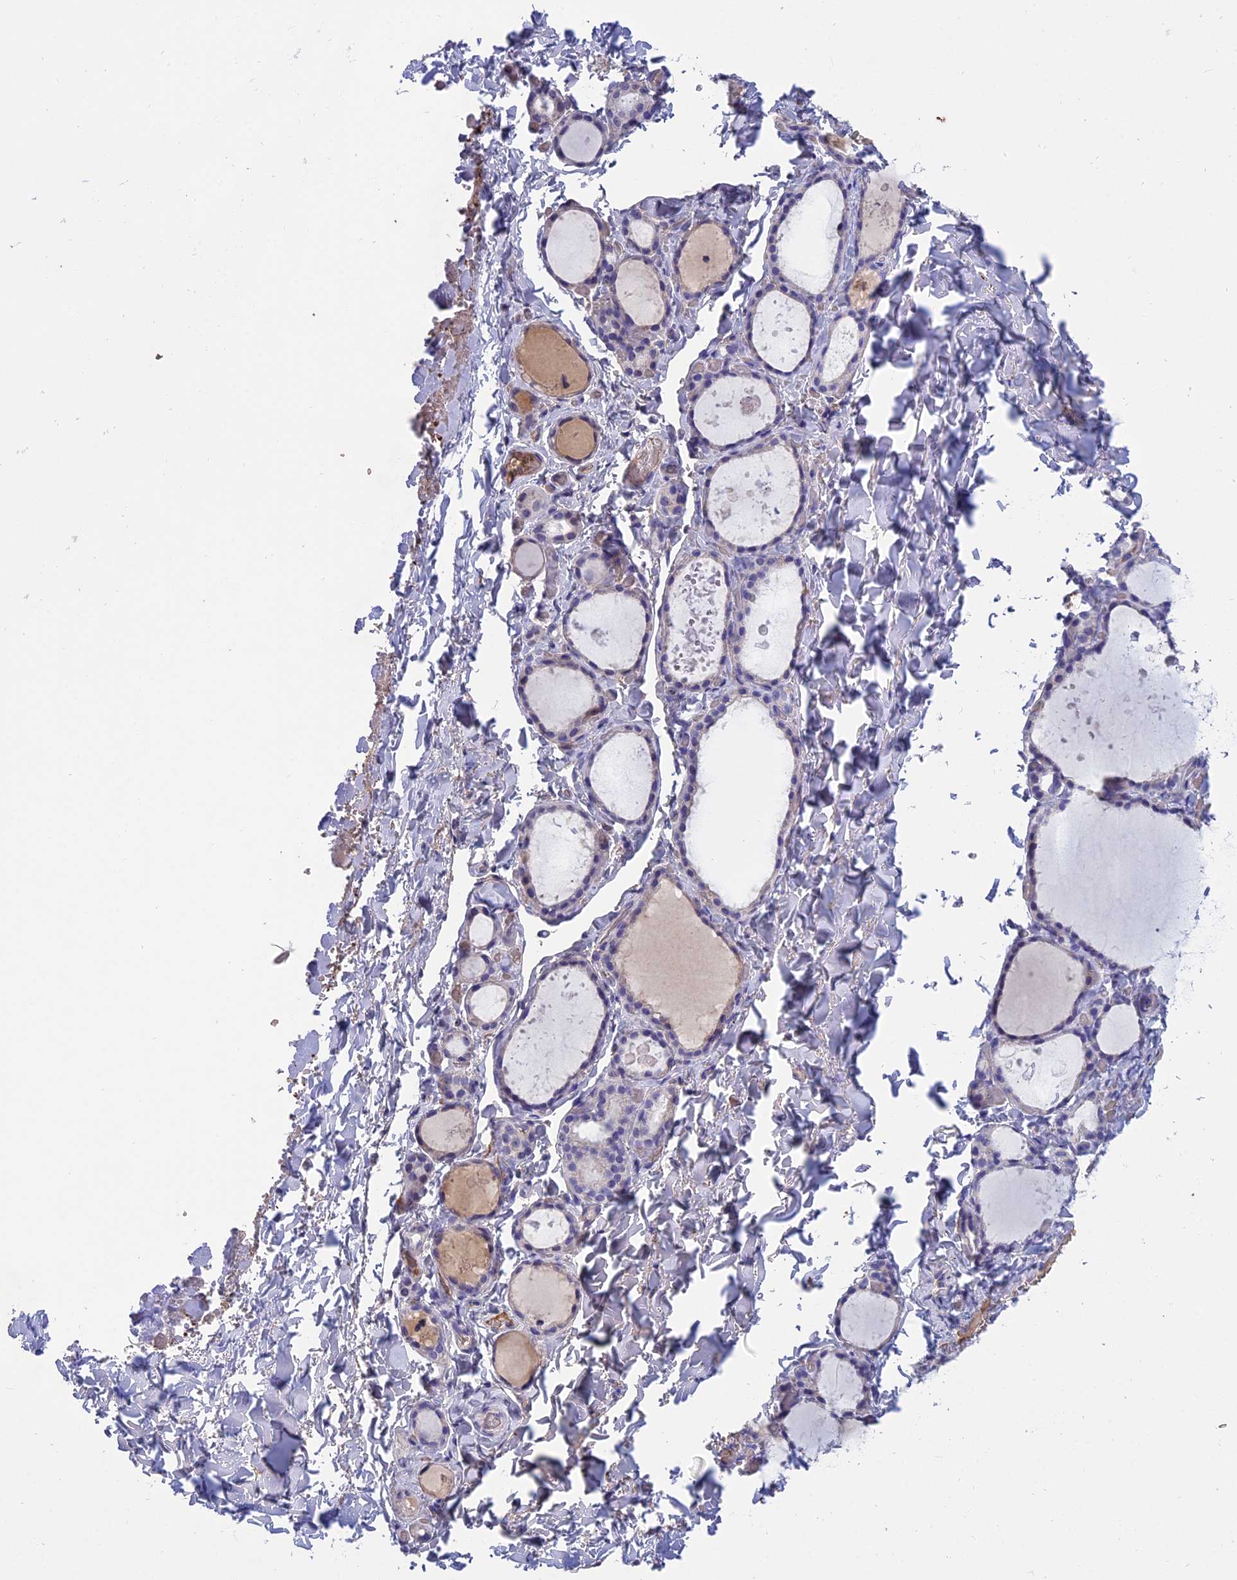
{"staining": {"intensity": "weak", "quantity": "<25%", "location": "cytoplasmic/membranous"}, "tissue": "thyroid gland", "cell_type": "Glandular cells", "image_type": "normal", "snomed": [{"axis": "morphology", "description": "Normal tissue, NOS"}, {"axis": "topography", "description": "Thyroid gland"}], "caption": "Glandular cells show no significant protein staining in unremarkable thyroid gland.", "gene": "KNOP1", "patient": {"sex": "female", "age": 44}}